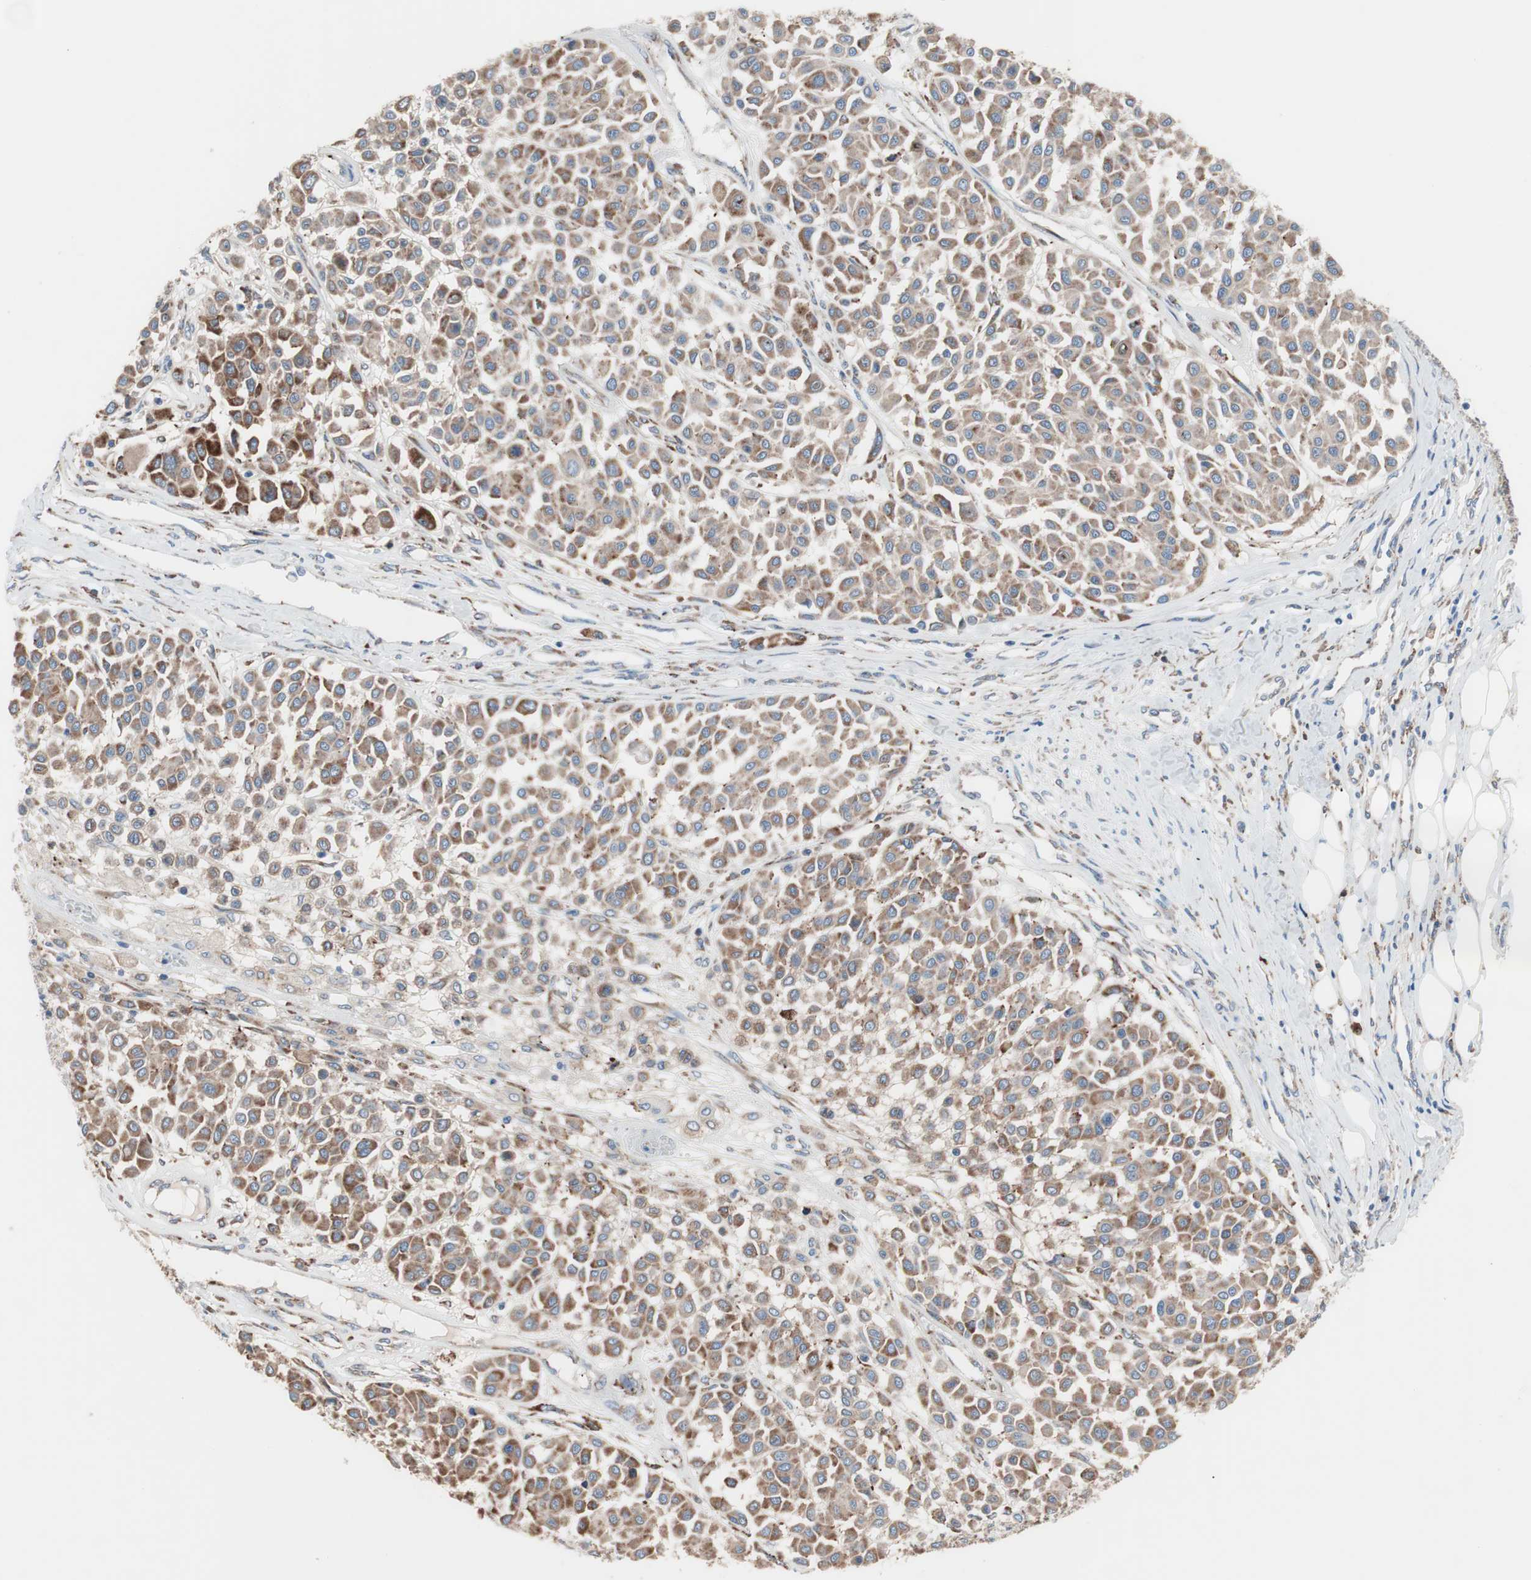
{"staining": {"intensity": "moderate", "quantity": ">75%", "location": "cytoplasmic/membranous"}, "tissue": "melanoma", "cell_type": "Tumor cells", "image_type": "cancer", "snomed": [{"axis": "morphology", "description": "Malignant melanoma, Metastatic site"}, {"axis": "topography", "description": "Soft tissue"}], "caption": "Approximately >75% of tumor cells in malignant melanoma (metastatic site) exhibit moderate cytoplasmic/membranous protein positivity as visualized by brown immunohistochemical staining.", "gene": "SLC27A4", "patient": {"sex": "male", "age": 41}}